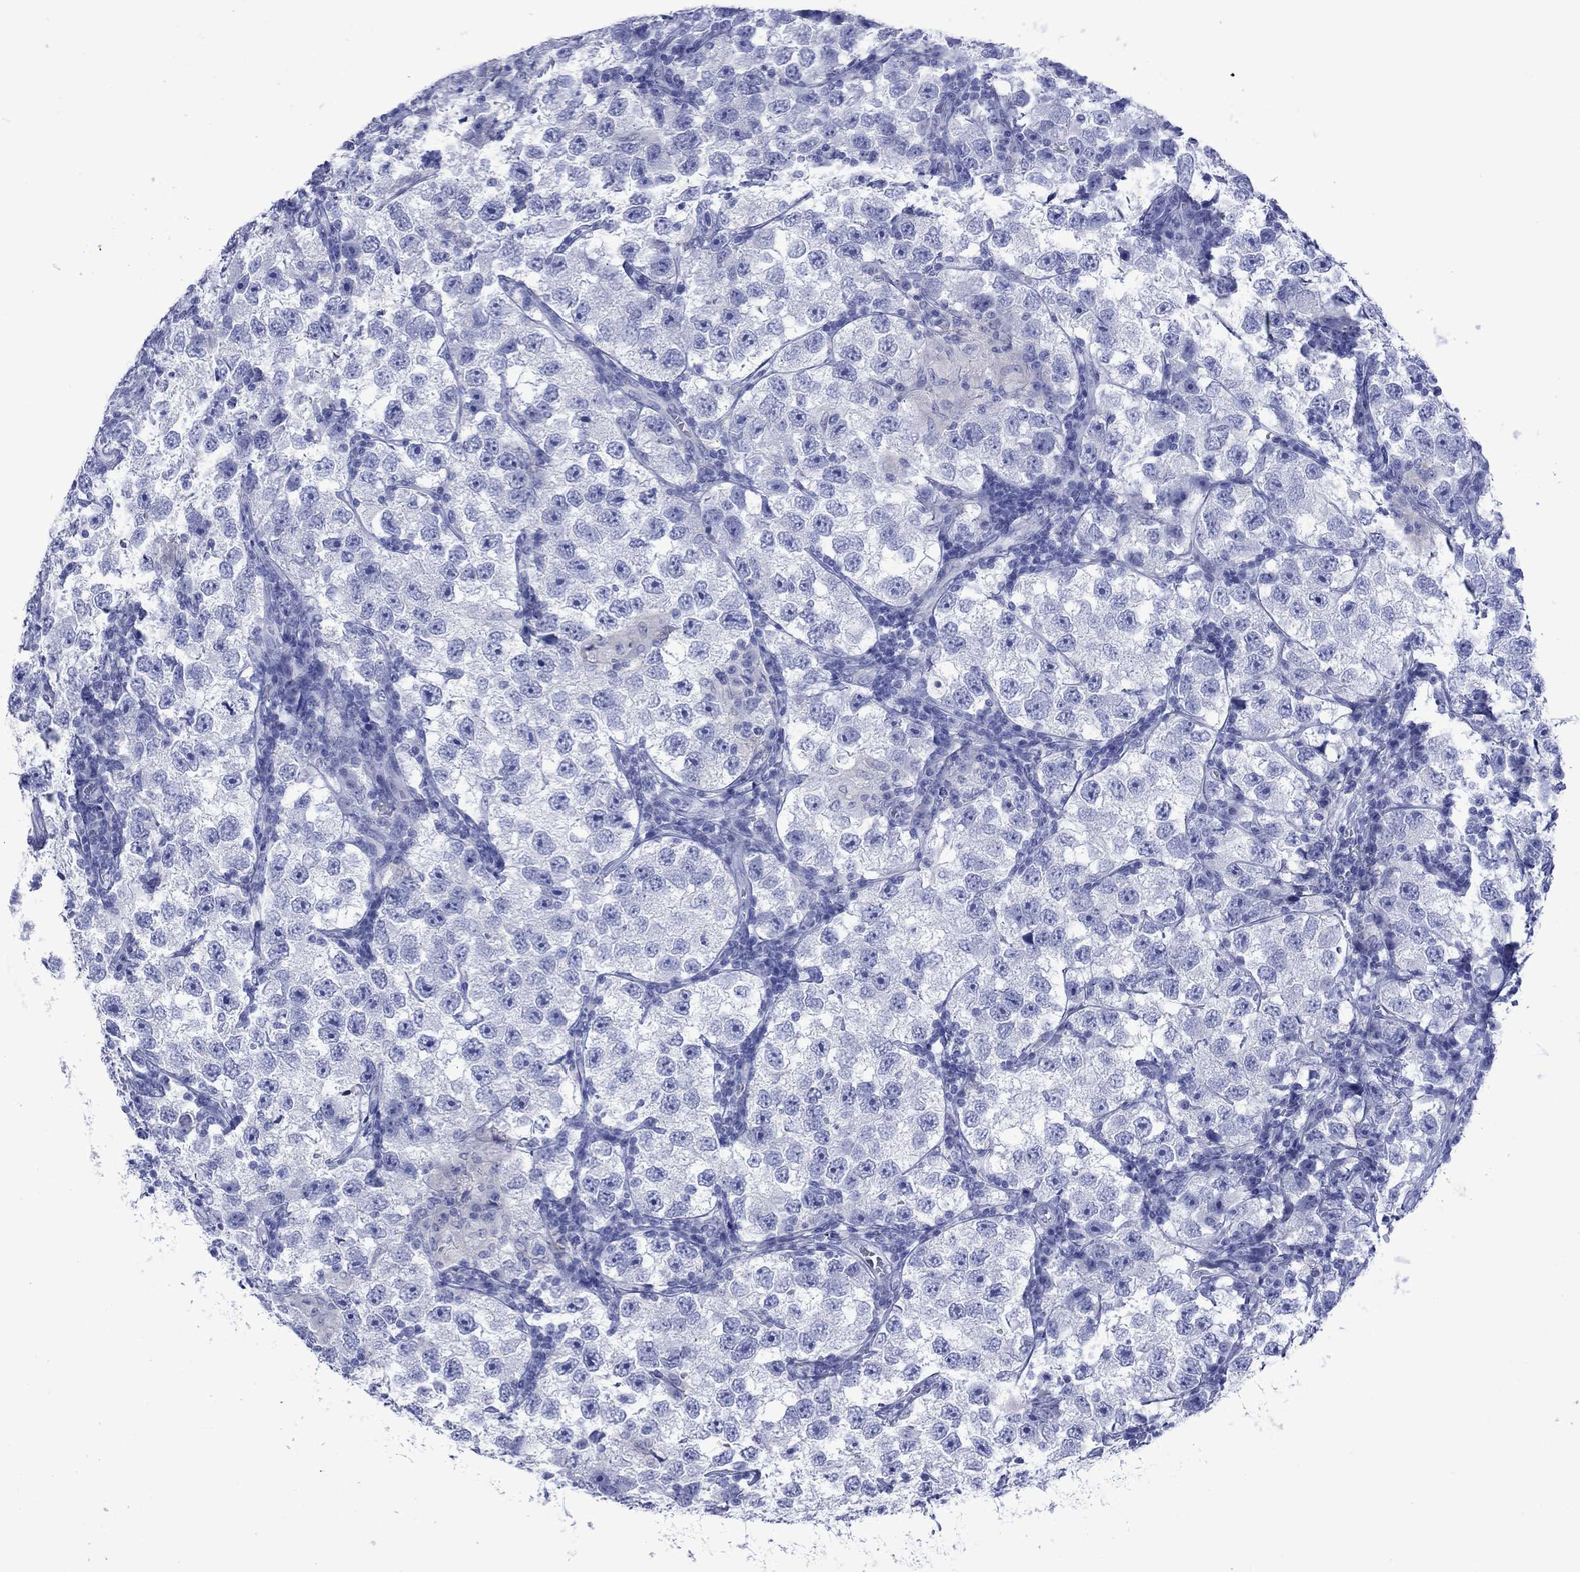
{"staining": {"intensity": "negative", "quantity": "none", "location": "none"}, "tissue": "testis cancer", "cell_type": "Tumor cells", "image_type": "cancer", "snomed": [{"axis": "morphology", "description": "Seminoma, NOS"}, {"axis": "topography", "description": "Testis"}], "caption": "Immunohistochemistry (IHC) of human testis seminoma demonstrates no staining in tumor cells.", "gene": "MLANA", "patient": {"sex": "male", "age": 26}}